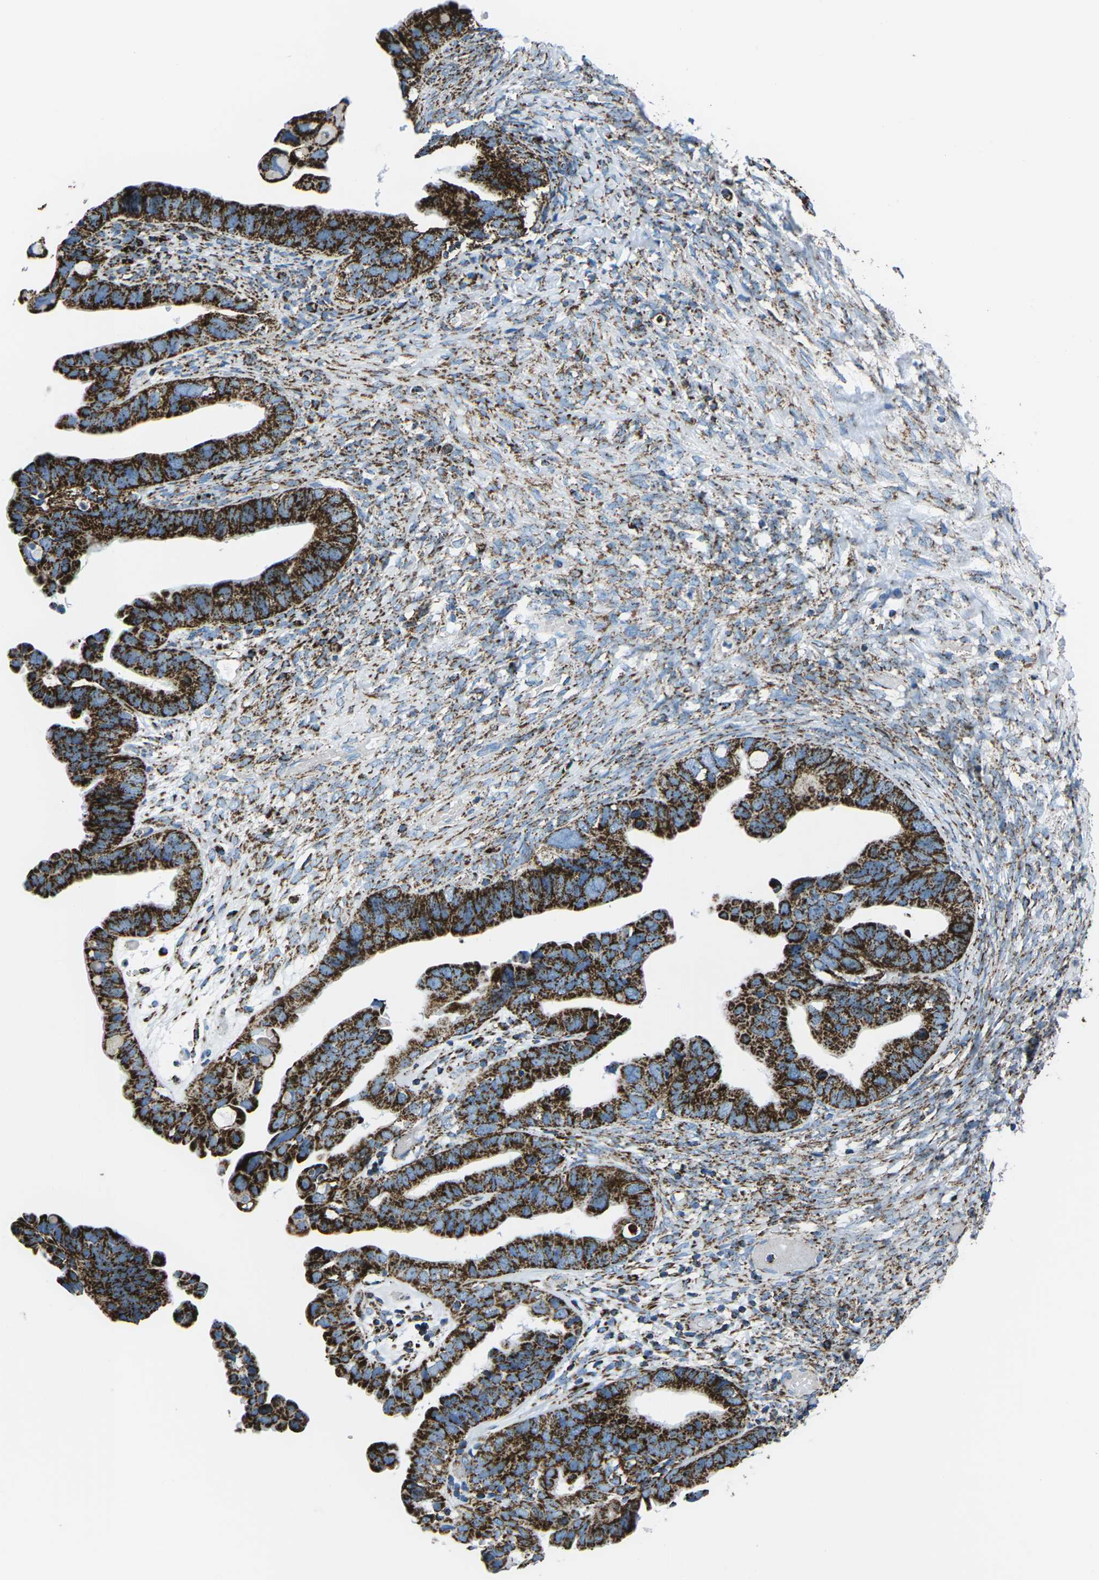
{"staining": {"intensity": "strong", "quantity": ">75%", "location": "cytoplasmic/membranous"}, "tissue": "ovarian cancer", "cell_type": "Tumor cells", "image_type": "cancer", "snomed": [{"axis": "morphology", "description": "Cystadenocarcinoma, serous, NOS"}, {"axis": "topography", "description": "Ovary"}], "caption": "The histopathology image demonstrates a brown stain indicating the presence of a protein in the cytoplasmic/membranous of tumor cells in serous cystadenocarcinoma (ovarian). The staining is performed using DAB (3,3'-diaminobenzidine) brown chromogen to label protein expression. The nuclei are counter-stained blue using hematoxylin.", "gene": "MT-CO2", "patient": {"sex": "female", "age": 56}}